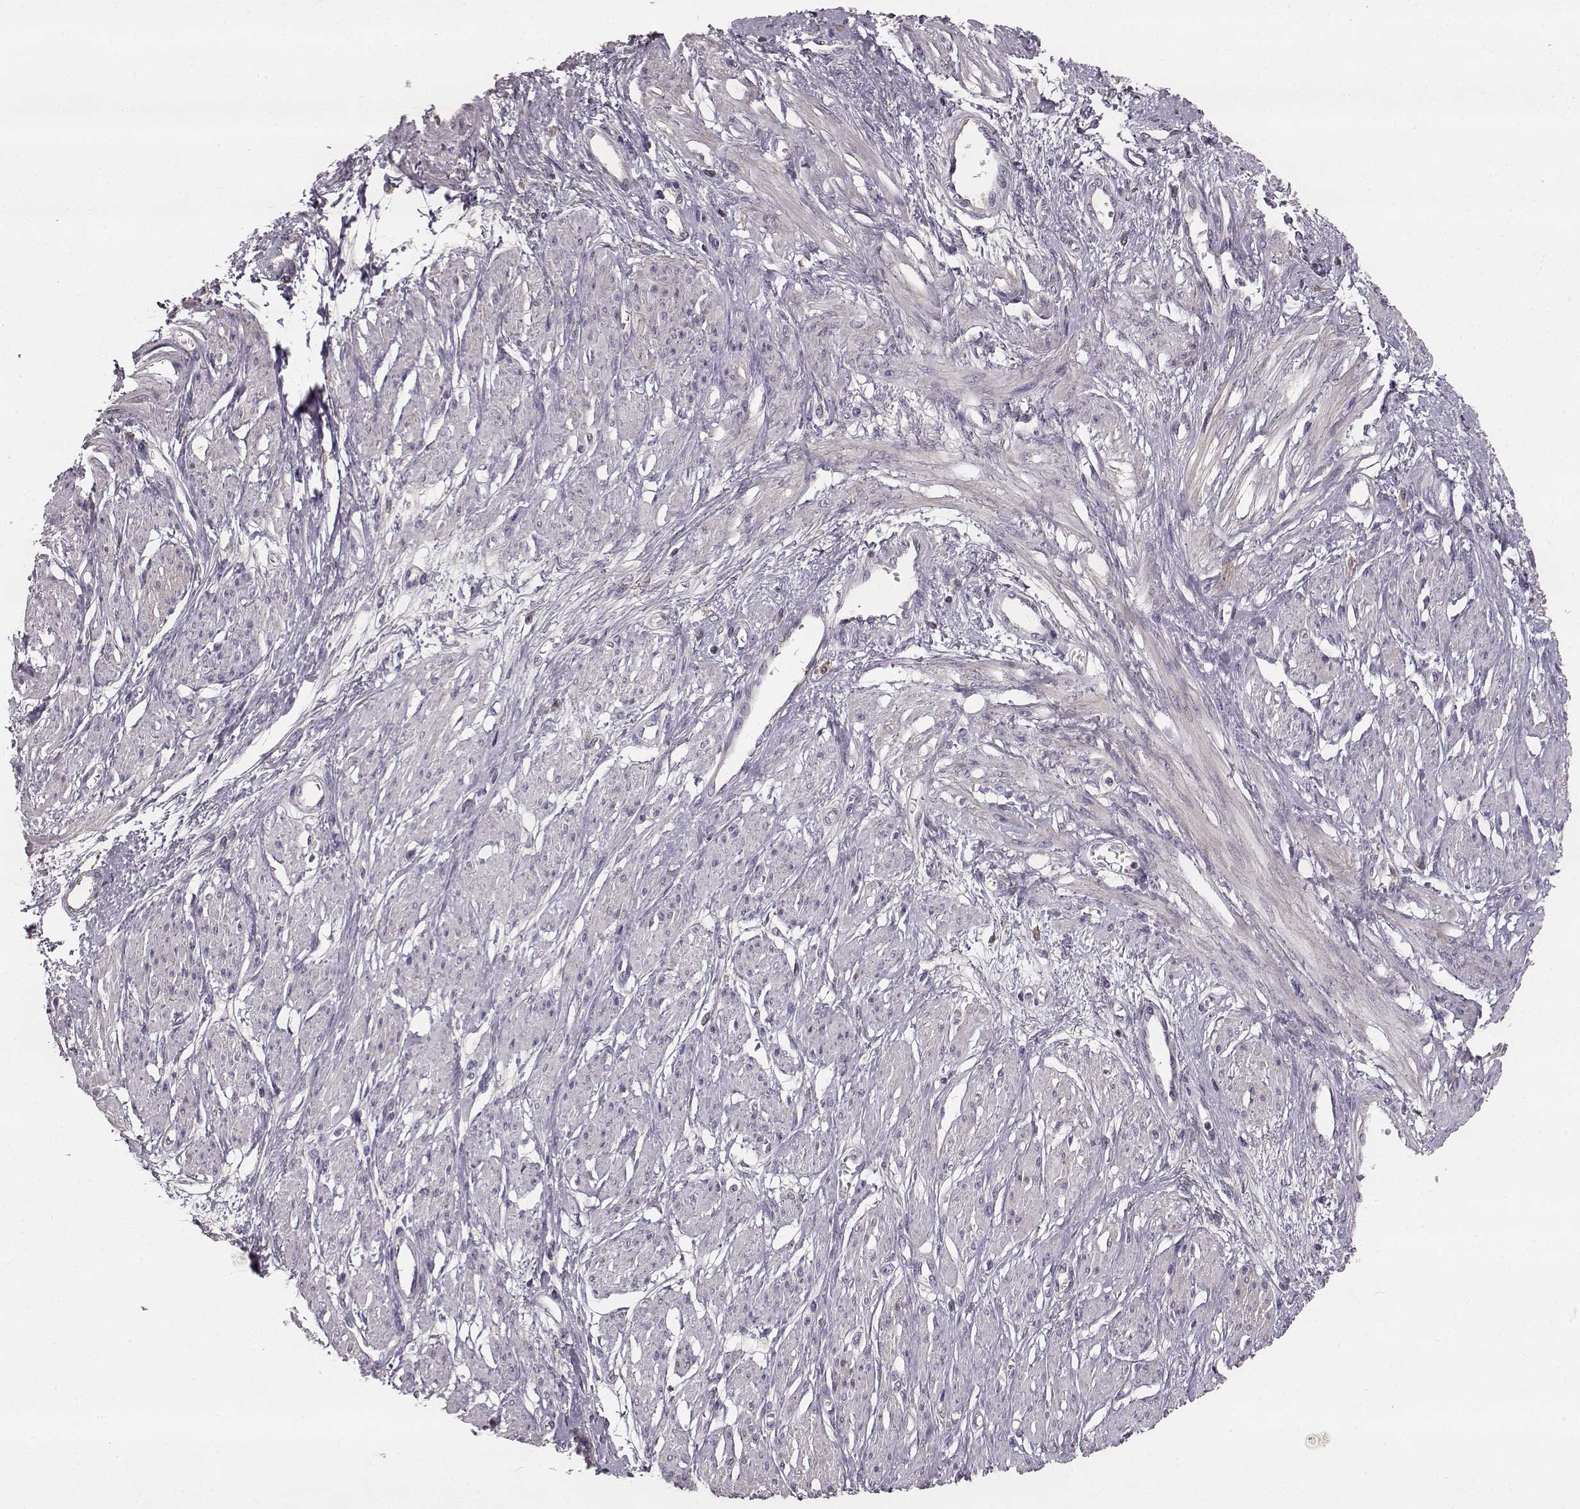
{"staining": {"intensity": "weak", "quantity": "25%-75%", "location": "cytoplasmic/membranous"}, "tissue": "smooth muscle", "cell_type": "Smooth muscle cells", "image_type": "normal", "snomed": [{"axis": "morphology", "description": "Normal tissue, NOS"}, {"axis": "topography", "description": "Smooth muscle"}, {"axis": "topography", "description": "Uterus"}], "caption": "Immunohistochemistry (DAB (3,3'-diaminobenzidine)) staining of unremarkable smooth muscle shows weak cytoplasmic/membranous protein expression in approximately 25%-75% of smooth muscle cells. Nuclei are stained in blue.", "gene": "YJEFN3", "patient": {"sex": "female", "age": 39}}